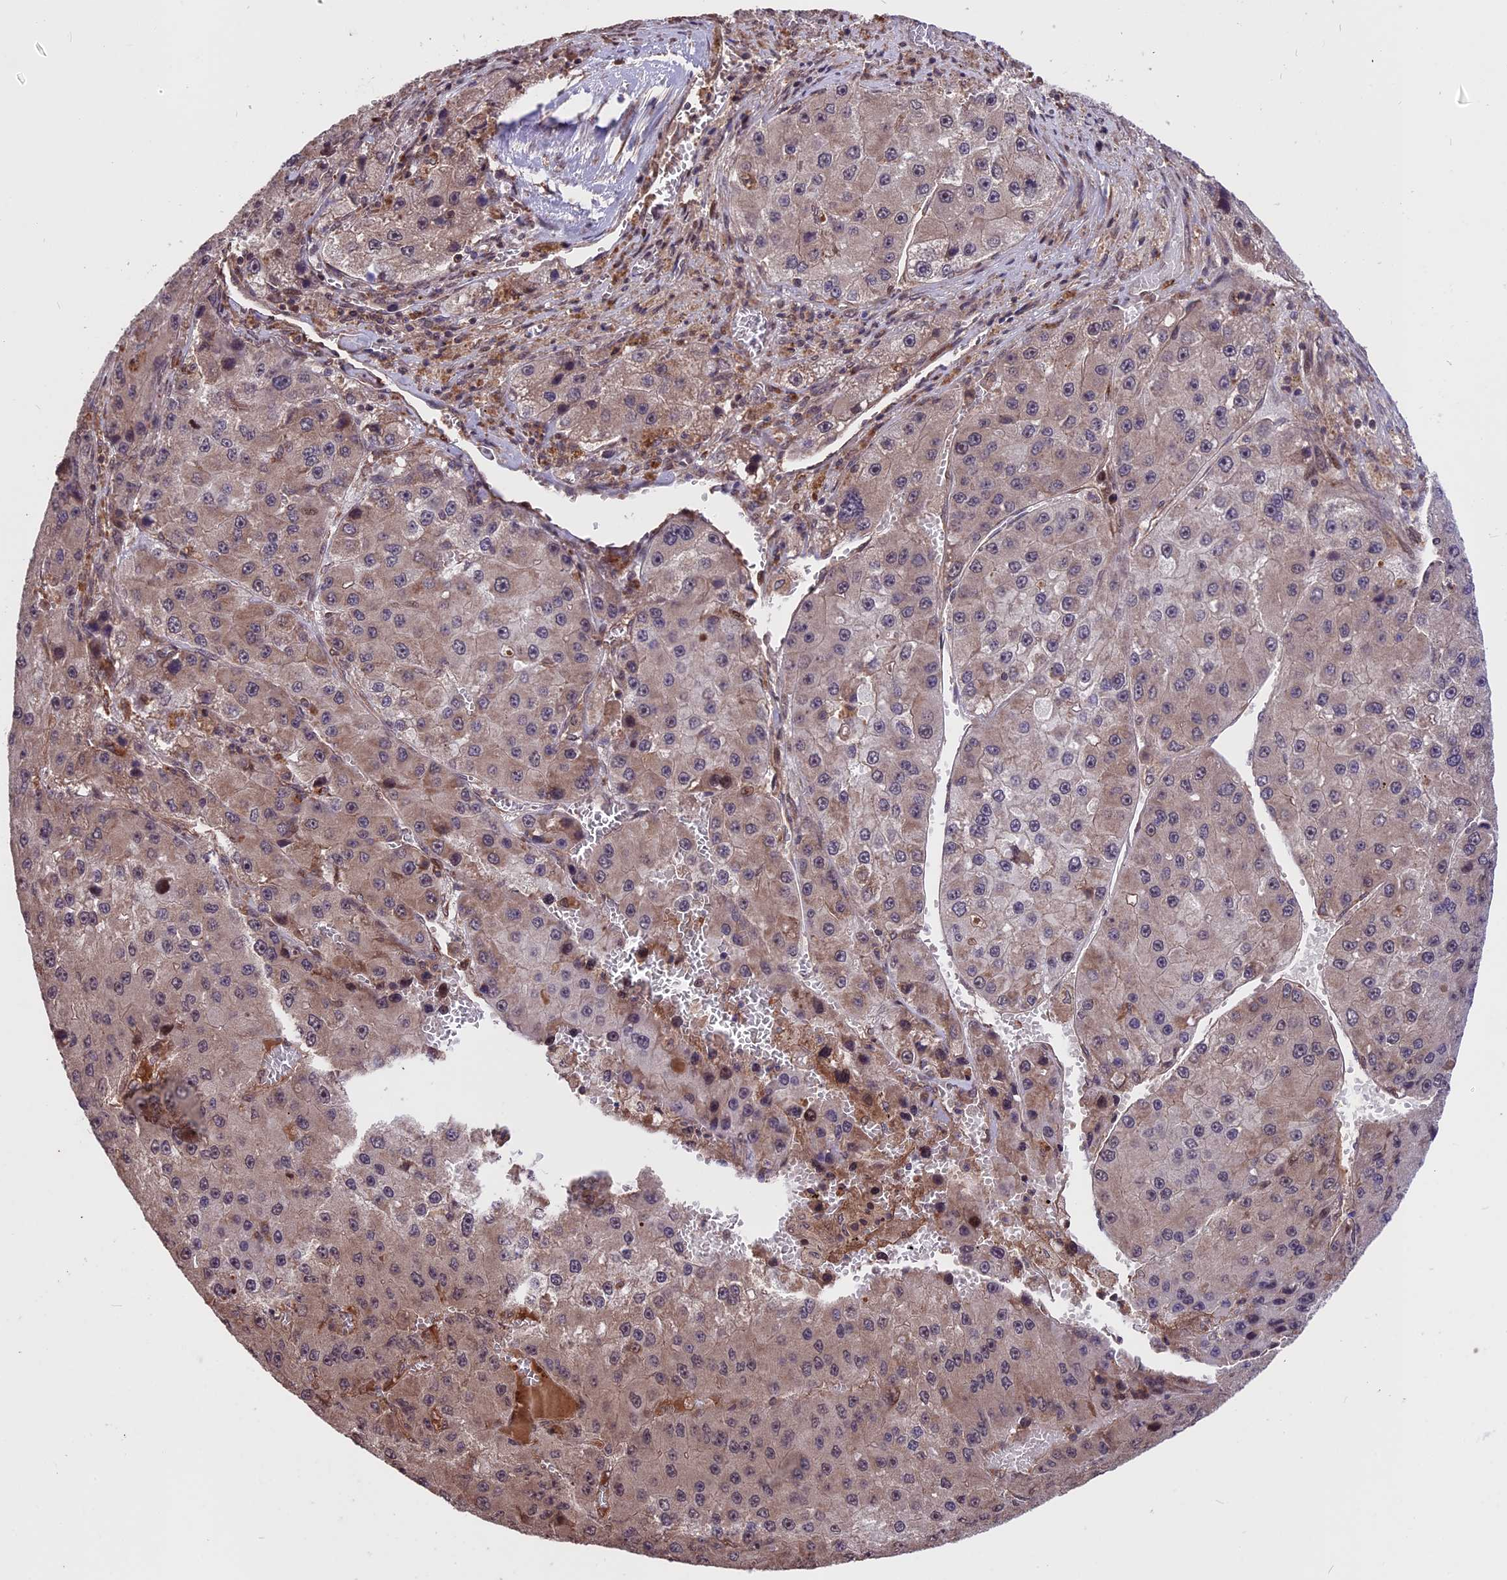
{"staining": {"intensity": "weak", "quantity": "25%-75%", "location": "cytoplasmic/membranous"}, "tissue": "liver cancer", "cell_type": "Tumor cells", "image_type": "cancer", "snomed": [{"axis": "morphology", "description": "Carcinoma, Hepatocellular, NOS"}, {"axis": "topography", "description": "Liver"}], "caption": "Hepatocellular carcinoma (liver) was stained to show a protein in brown. There is low levels of weak cytoplasmic/membranous positivity in approximately 25%-75% of tumor cells. The staining is performed using DAB (3,3'-diaminobenzidine) brown chromogen to label protein expression. The nuclei are counter-stained blue using hematoxylin.", "gene": "ZNF598", "patient": {"sex": "female", "age": 73}}